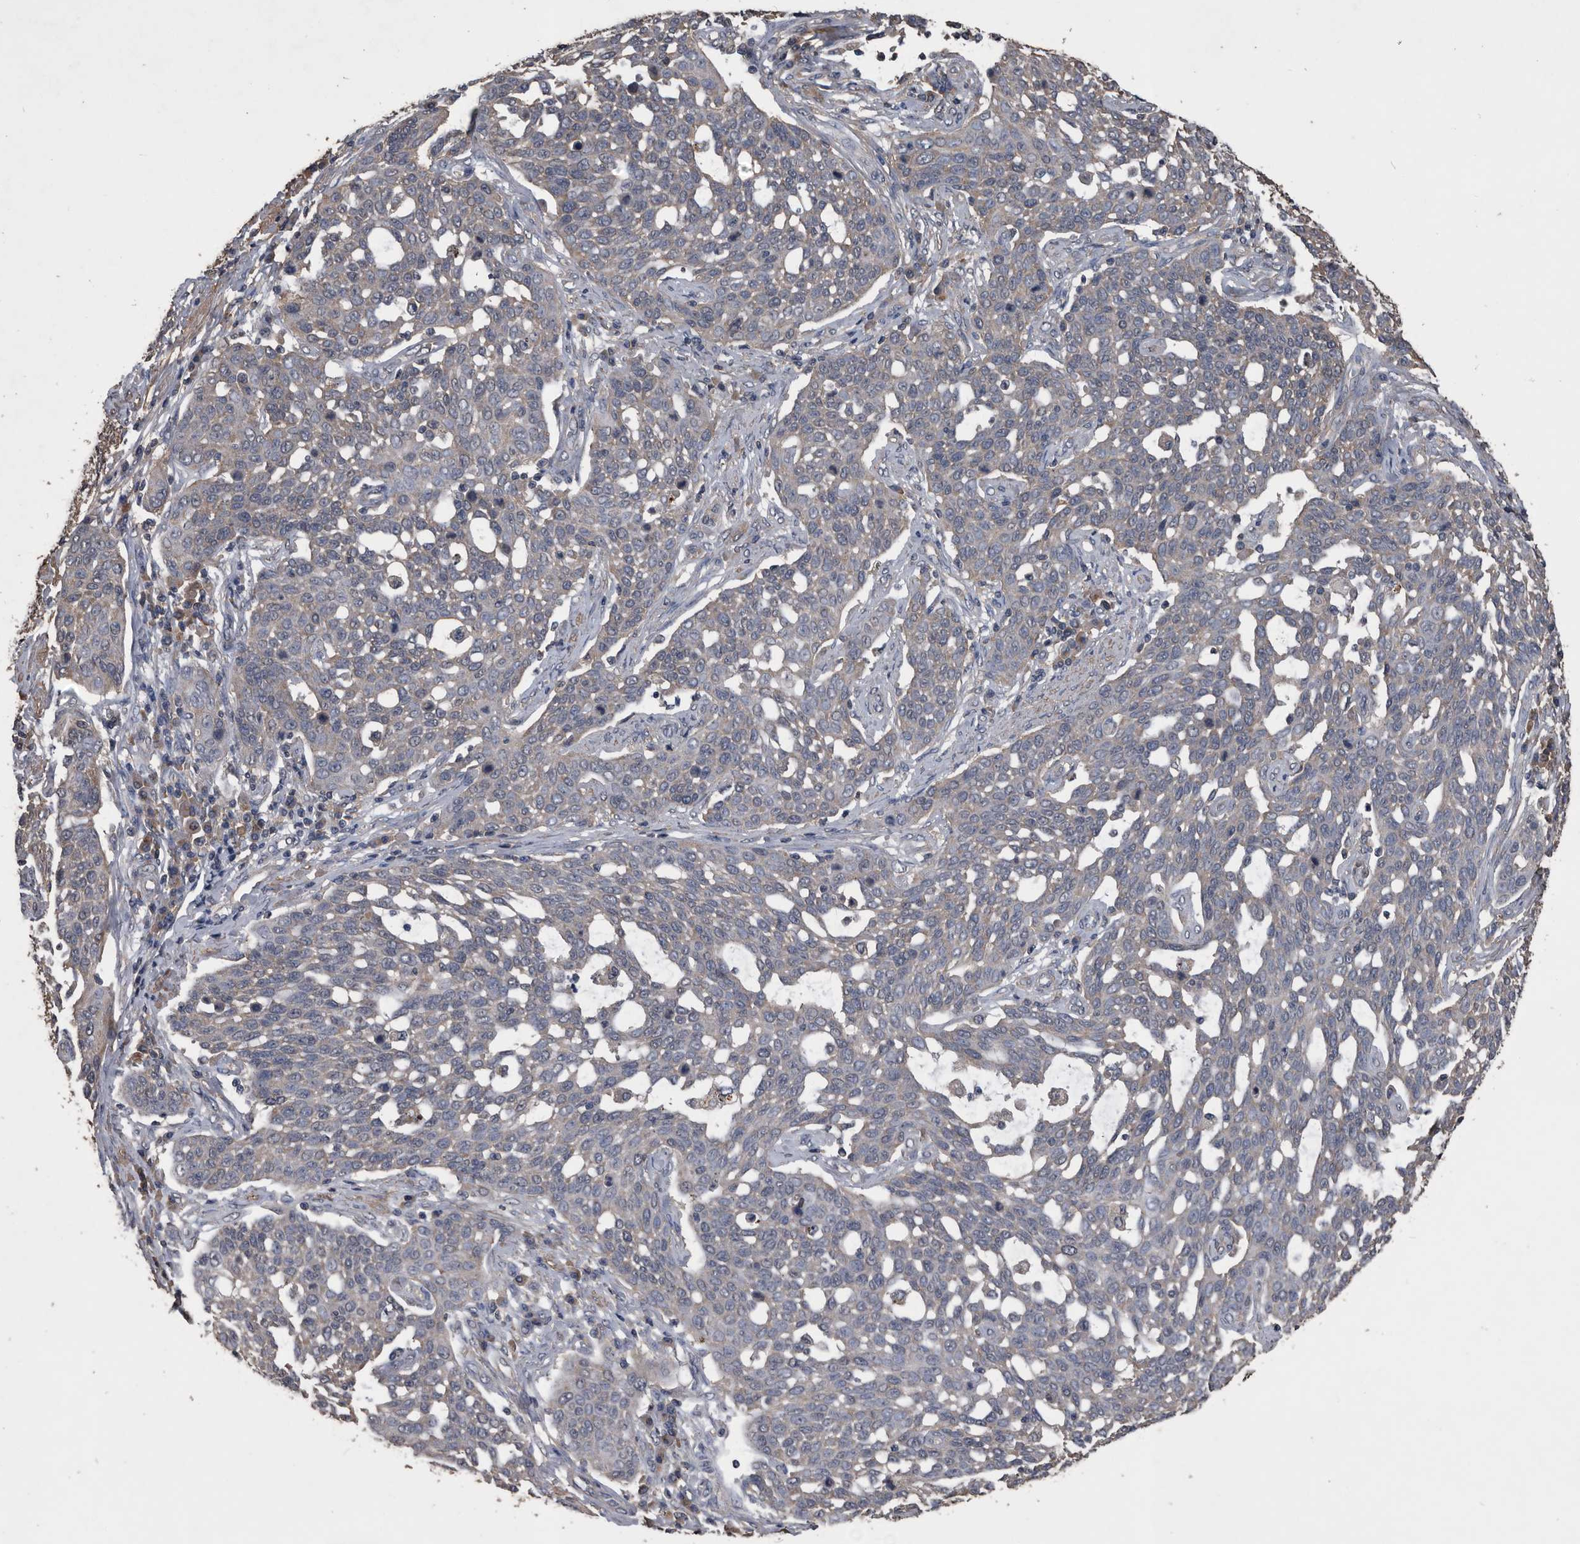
{"staining": {"intensity": "negative", "quantity": "none", "location": "none"}, "tissue": "cervical cancer", "cell_type": "Tumor cells", "image_type": "cancer", "snomed": [{"axis": "morphology", "description": "Squamous cell carcinoma, NOS"}, {"axis": "topography", "description": "Cervix"}], "caption": "This is an IHC image of cervical cancer. There is no expression in tumor cells.", "gene": "NRBP1", "patient": {"sex": "female", "age": 34}}